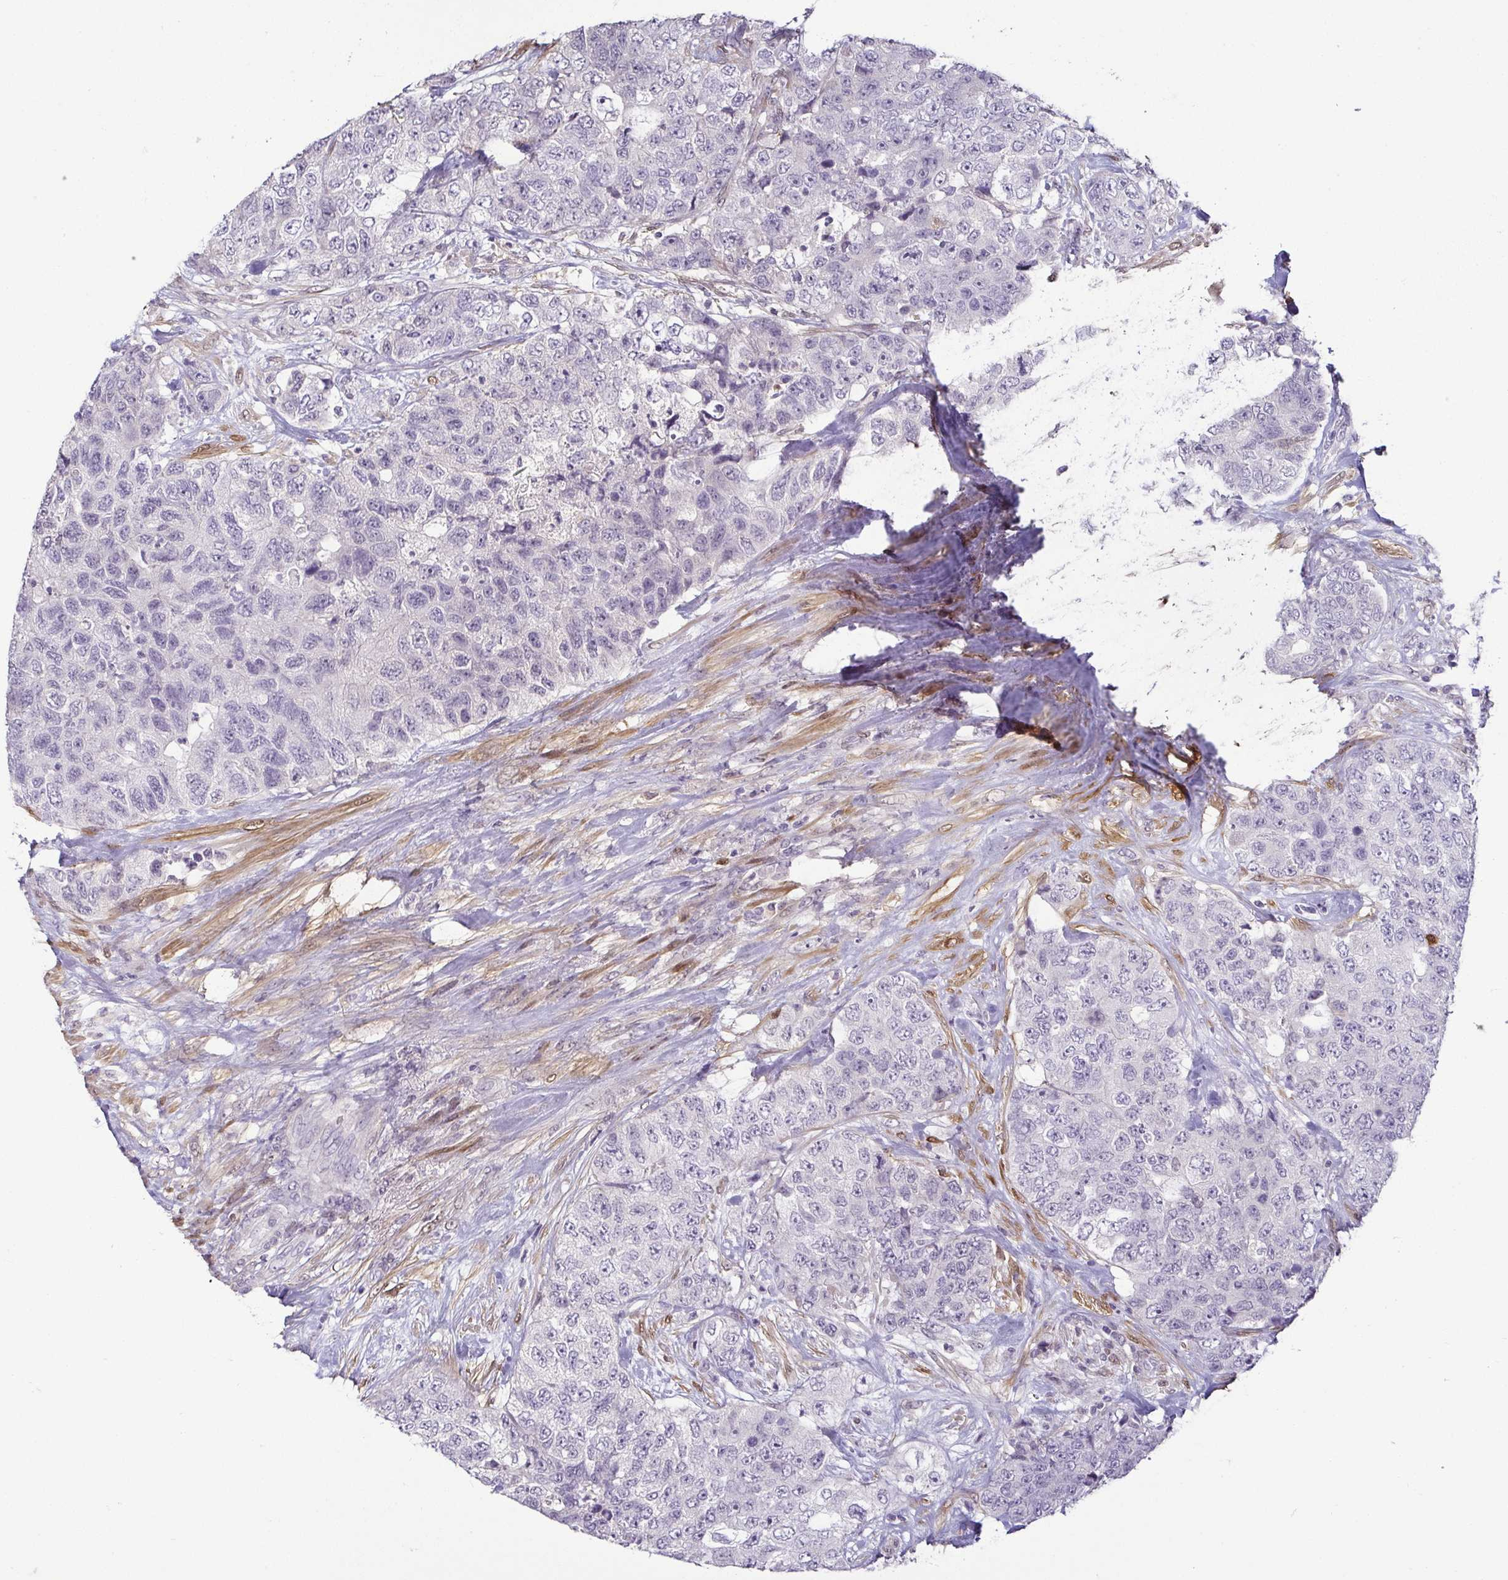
{"staining": {"intensity": "negative", "quantity": "none", "location": "none"}, "tissue": "urothelial cancer", "cell_type": "Tumor cells", "image_type": "cancer", "snomed": [{"axis": "morphology", "description": "Urothelial carcinoma, High grade"}, {"axis": "topography", "description": "Urinary bladder"}], "caption": "This is a image of immunohistochemistry (IHC) staining of urothelial carcinoma (high-grade), which shows no expression in tumor cells.", "gene": "HOPX", "patient": {"sex": "female", "age": 78}}